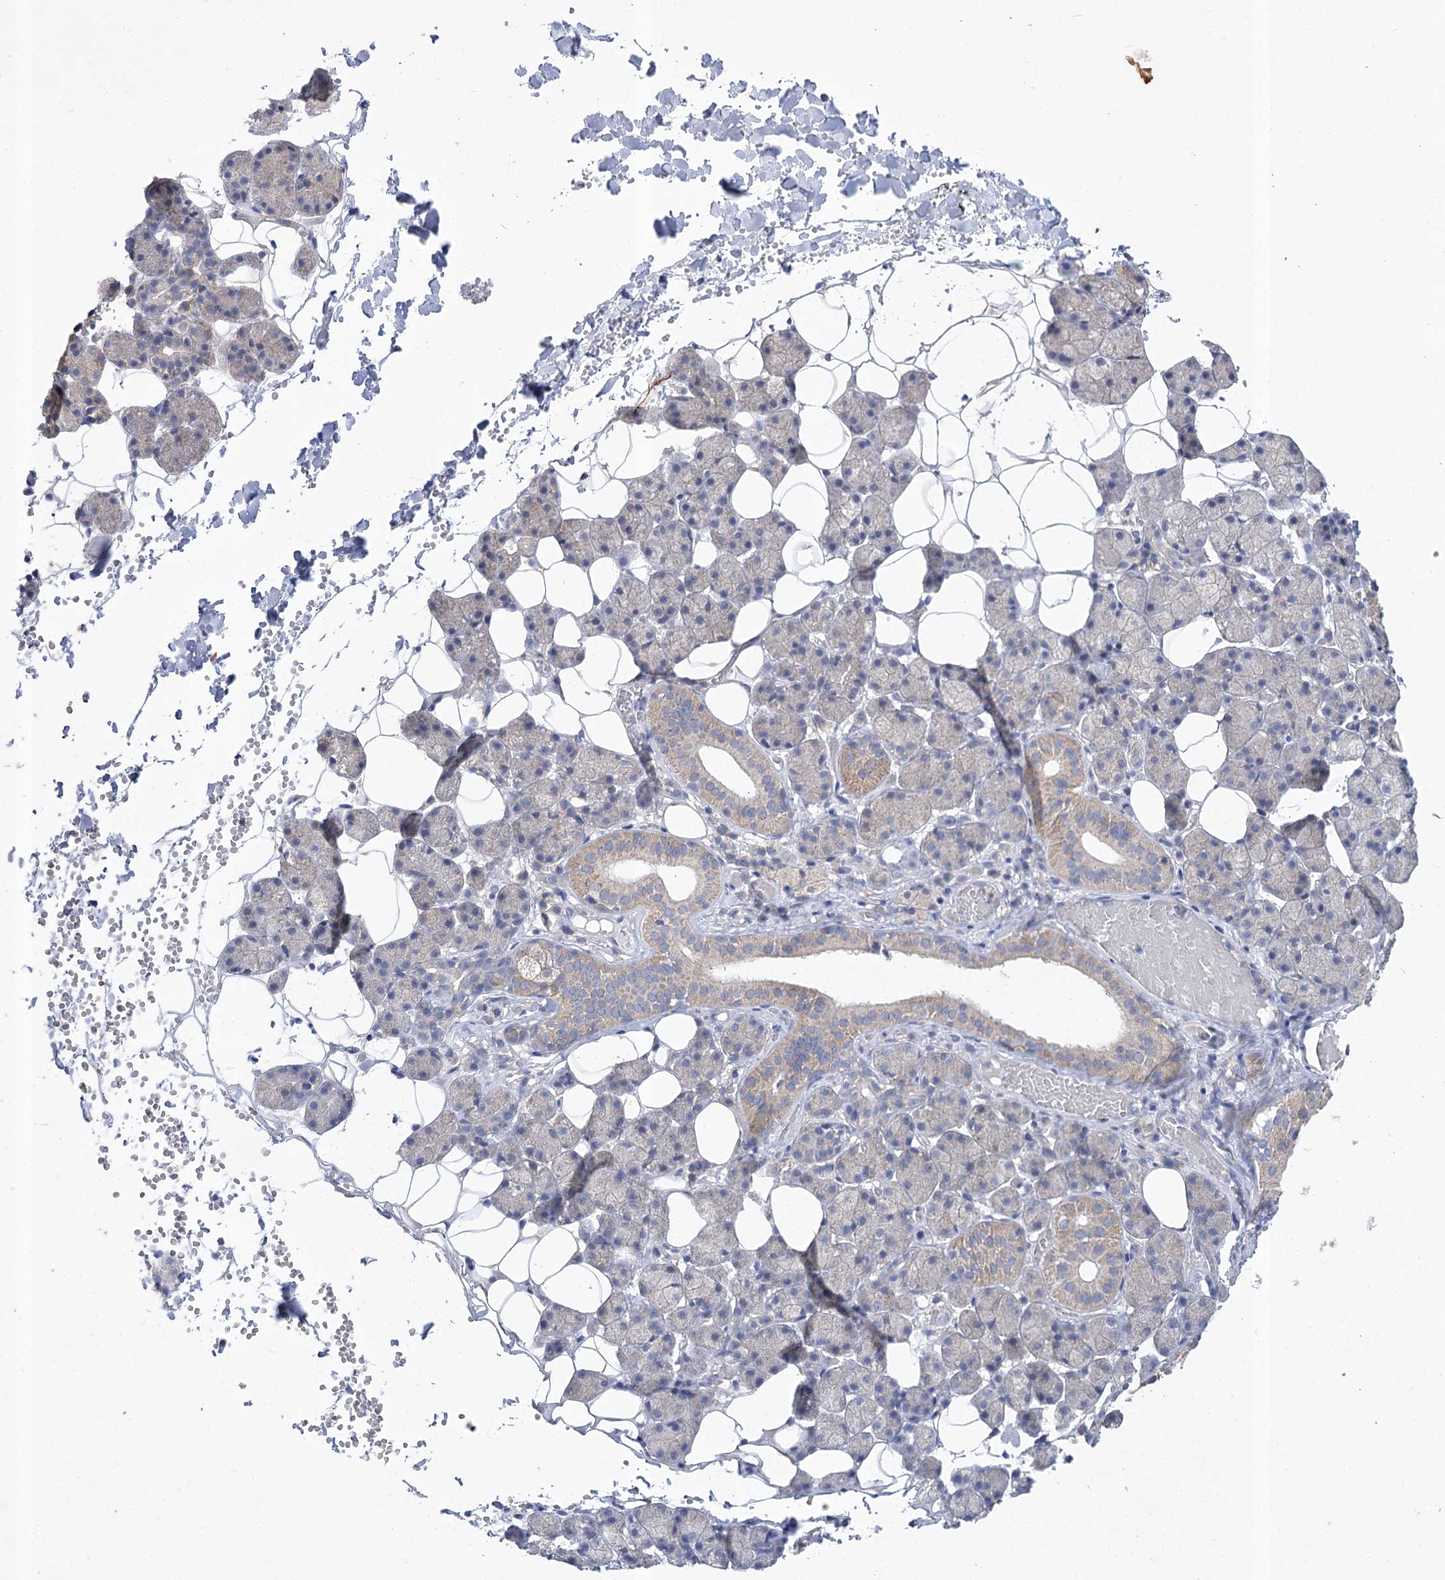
{"staining": {"intensity": "weak", "quantity": "<25%", "location": "cytoplasmic/membranous"}, "tissue": "salivary gland", "cell_type": "Glandular cells", "image_type": "normal", "snomed": [{"axis": "morphology", "description": "Normal tissue, NOS"}, {"axis": "topography", "description": "Salivary gland"}], "caption": "Glandular cells show no significant protein staining in unremarkable salivary gland. The staining is performed using DAB (3,3'-diaminobenzidine) brown chromogen with nuclei counter-stained in using hematoxylin.", "gene": "ITSN2", "patient": {"sex": "female", "age": 33}}